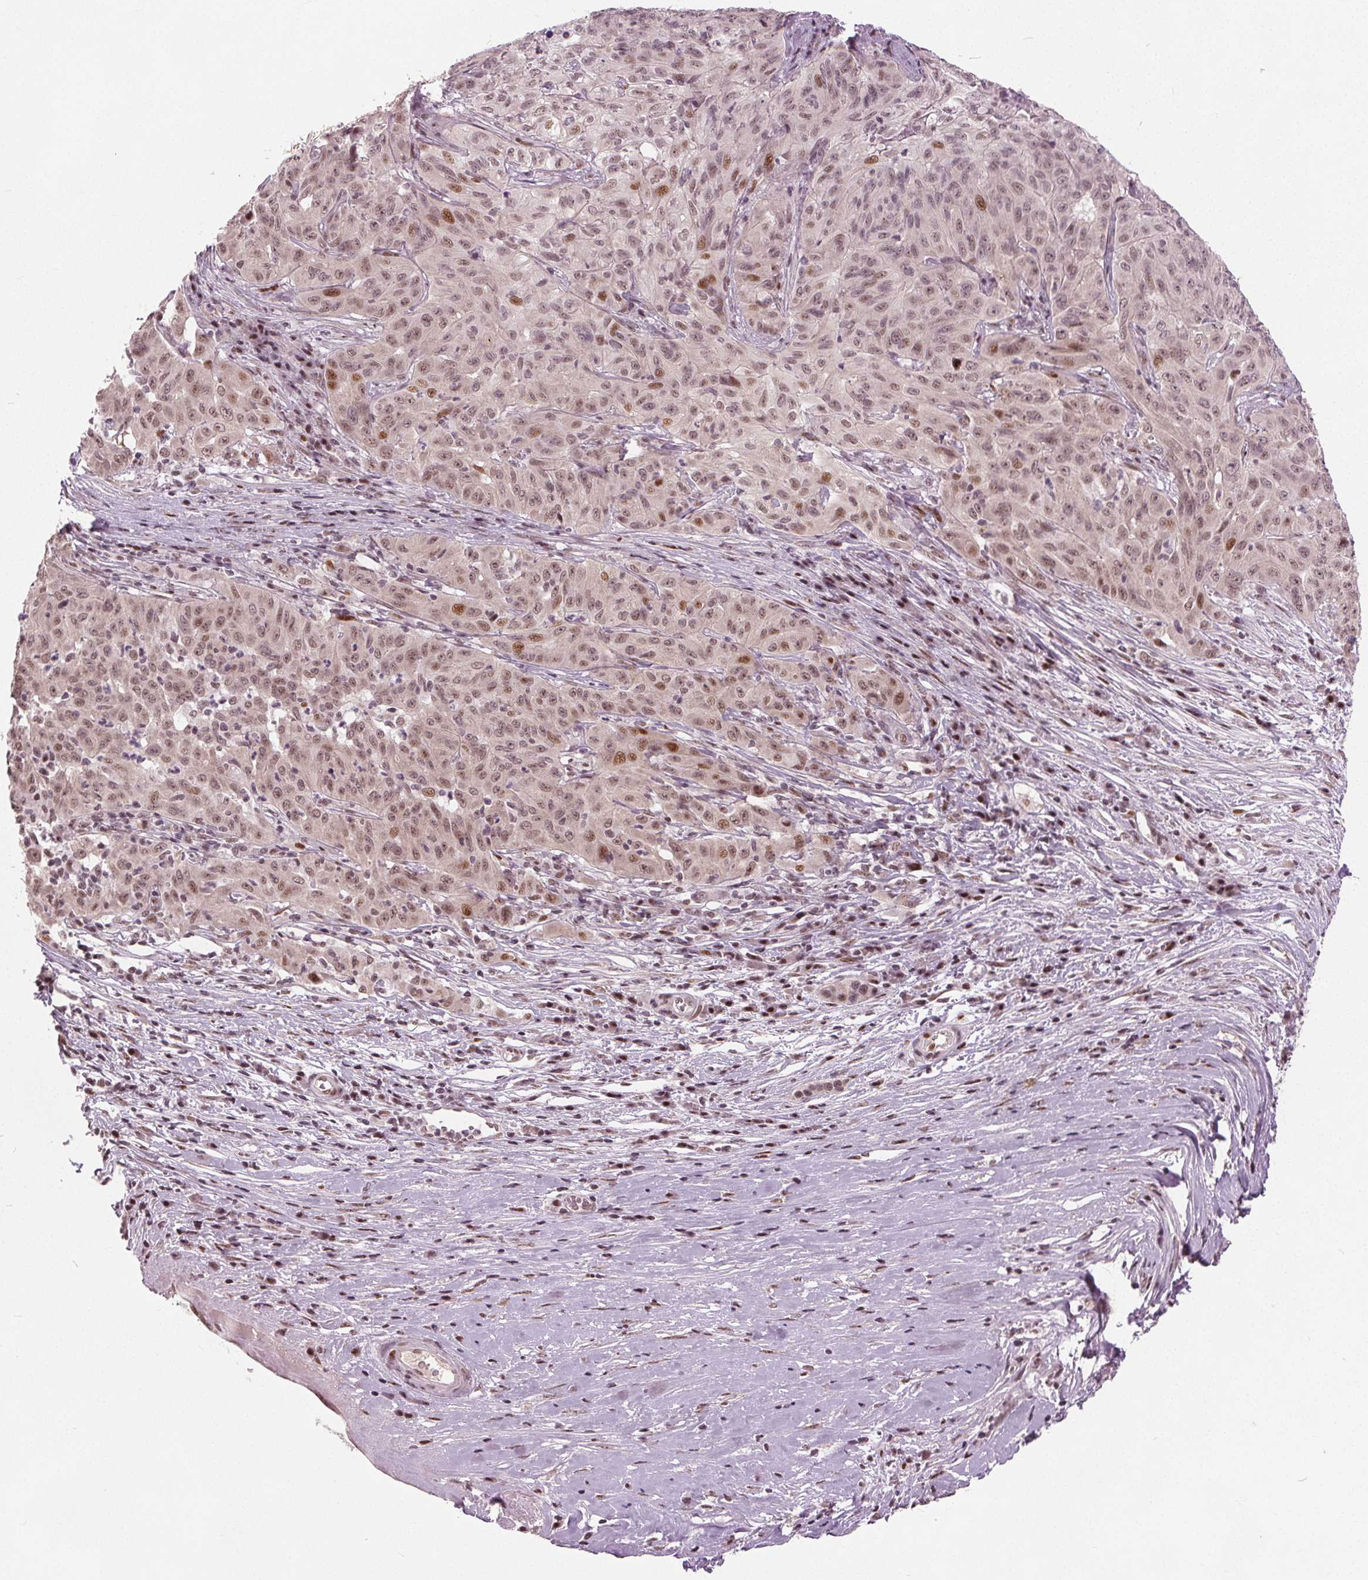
{"staining": {"intensity": "moderate", "quantity": ">75%", "location": "nuclear"}, "tissue": "pancreatic cancer", "cell_type": "Tumor cells", "image_type": "cancer", "snomed": [{"axis": "morphology", "description": "Adenocarcinoma, NOS"}, {"axis": "topography", "description": "Pancreas"}], "caption": "IHC histopathology image of neoplastic tissue: human pancreatic cancer stained using immunohistochemistry (IHC) demonstrates medium levels of moderate protein expression localized specifically in the nuclear of tumor cells, appearing as a nuclear brown color.", "gene": "TTC34", "patient": {"sex": "male", "age": 63}}